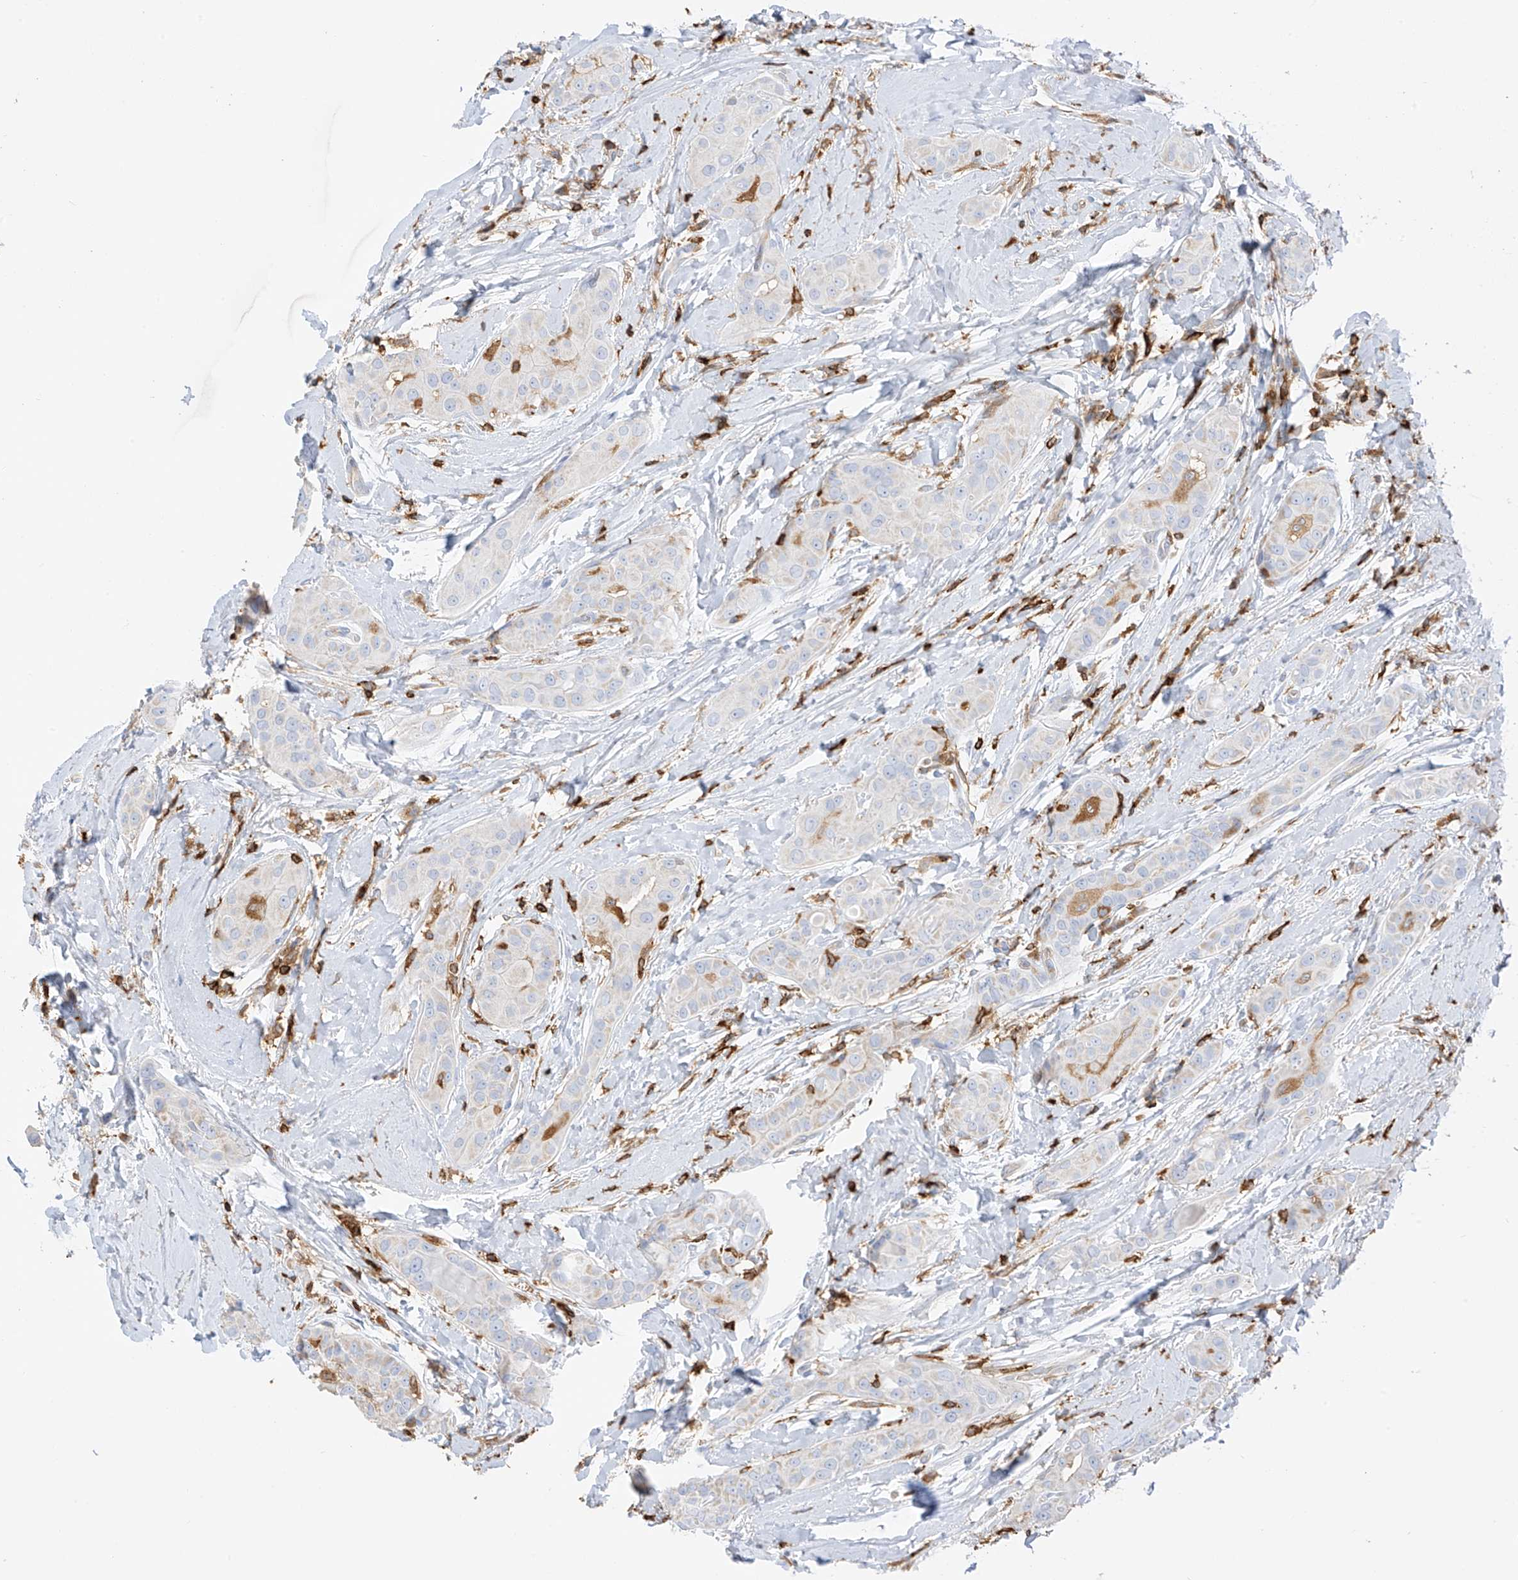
{"staining": {"intensity": "negative", "quantity": "none", "location": "none"}, "tissue": "thyroid cancer", "cell_type": "Tumor cells", "image_type": "cancer", "snomed": [{"axis": "morphology", "description": "Papillary adenocarcinoma, NOS"}, {"axis": "topography", "description": "Thyroid gland"}], "caption": "Immunohistochemistry (IHC) of thyroid cancer reveals no expression in tumor cells. (DAB (3,3'-diaminobenzidine) immunohistochemistry (IHC), high magnification).", "gene": "ARHGAP25", "patient": {"sex": "male", "age": 33}}